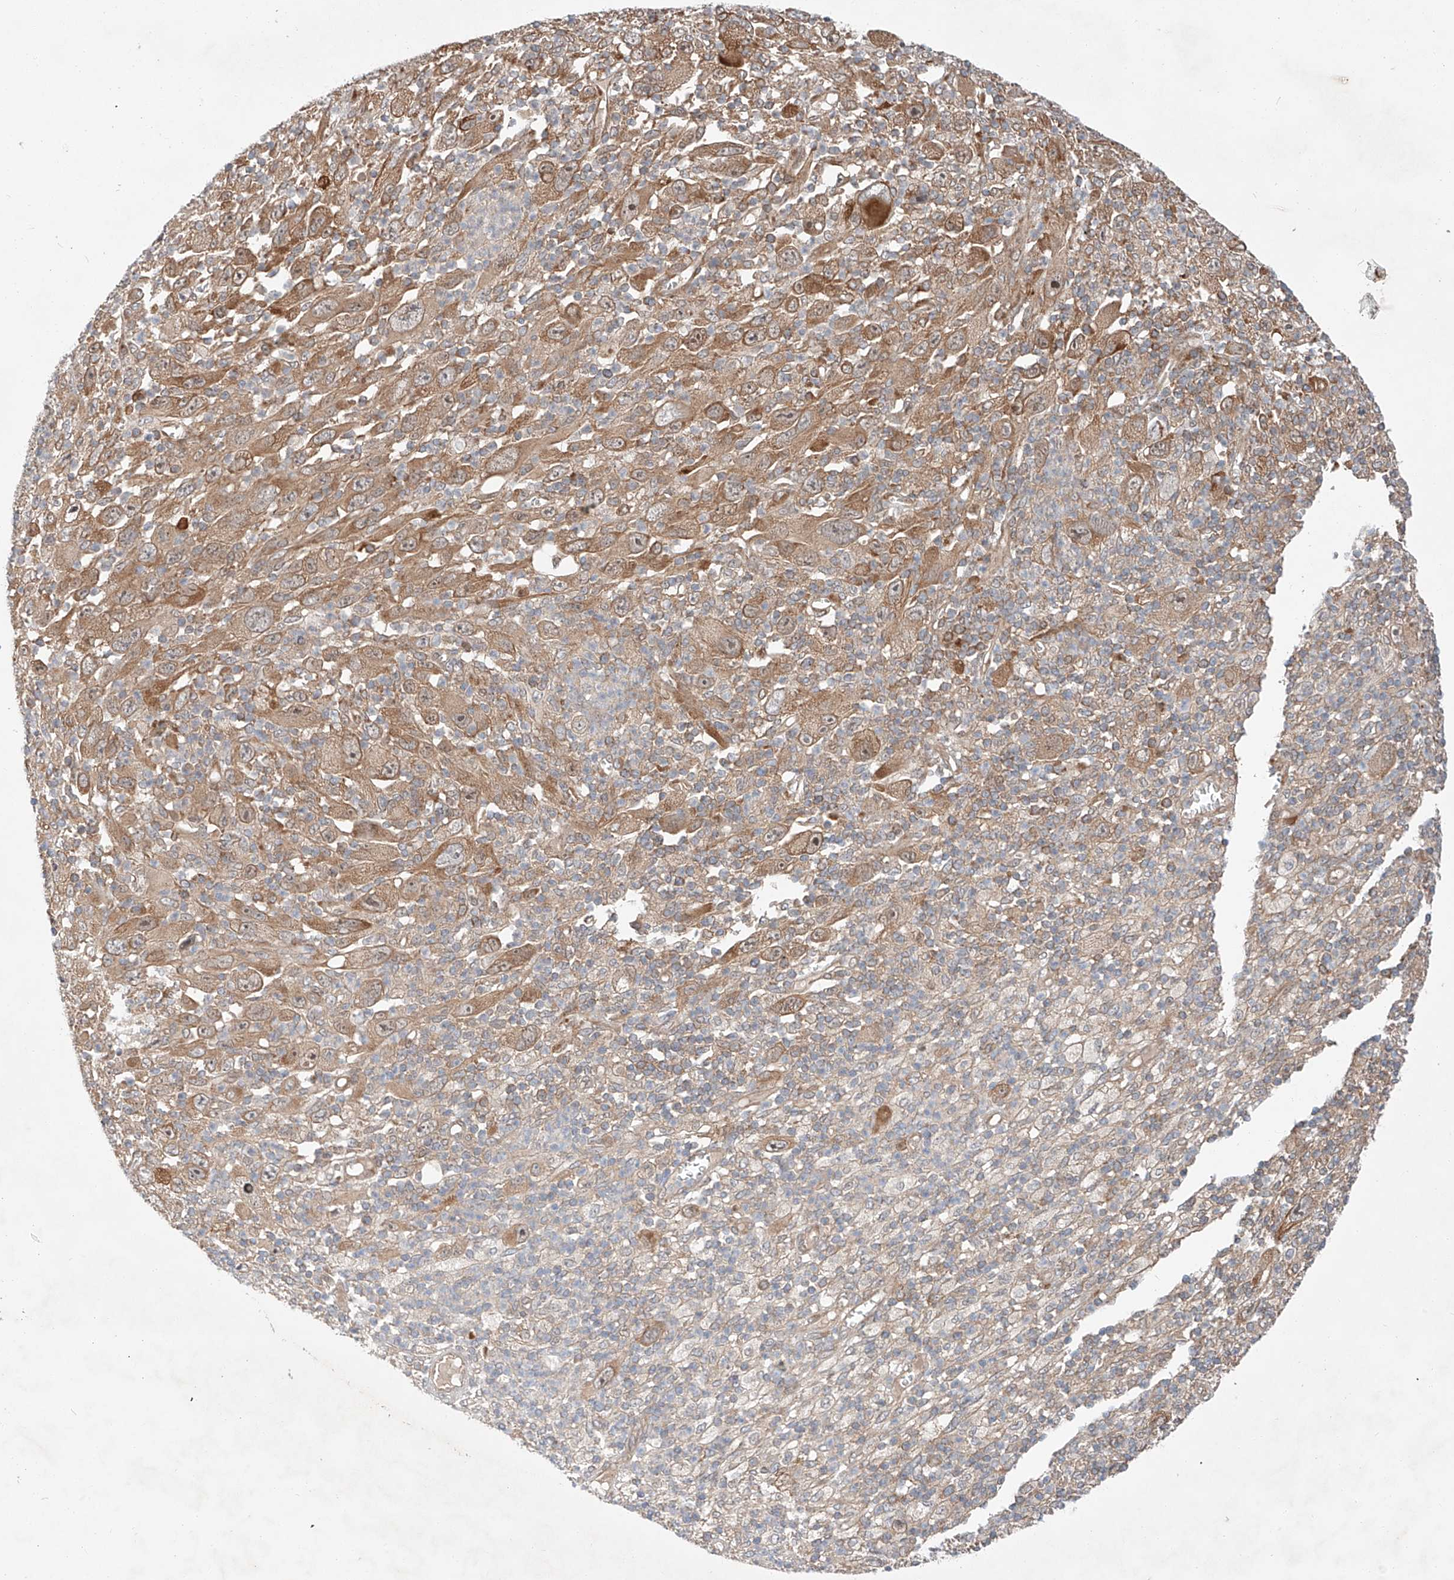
{"staining": {"intensity": "moderate", "quantity": ">75%", "location": "cytoplasmic/membranous,nuclear"}, "tissue": "melanoma", "cell_type": "Tumor cells", "image_type": "cancer", "snomed": [{"axis": "morphology", "description": "Malignant melanoma, Metastatic site"}, {"axis": "topography", "description": "Skin"}], "caption": "Protein analysis of malignant melanoma (metastatic site) tissue demonstrates moderate cytoplasmic/membranous and nuclear expression in approximately >75% of tumor cells.", "gene": "RUSC1", "patient": {"sex": "female", "age": 56}}